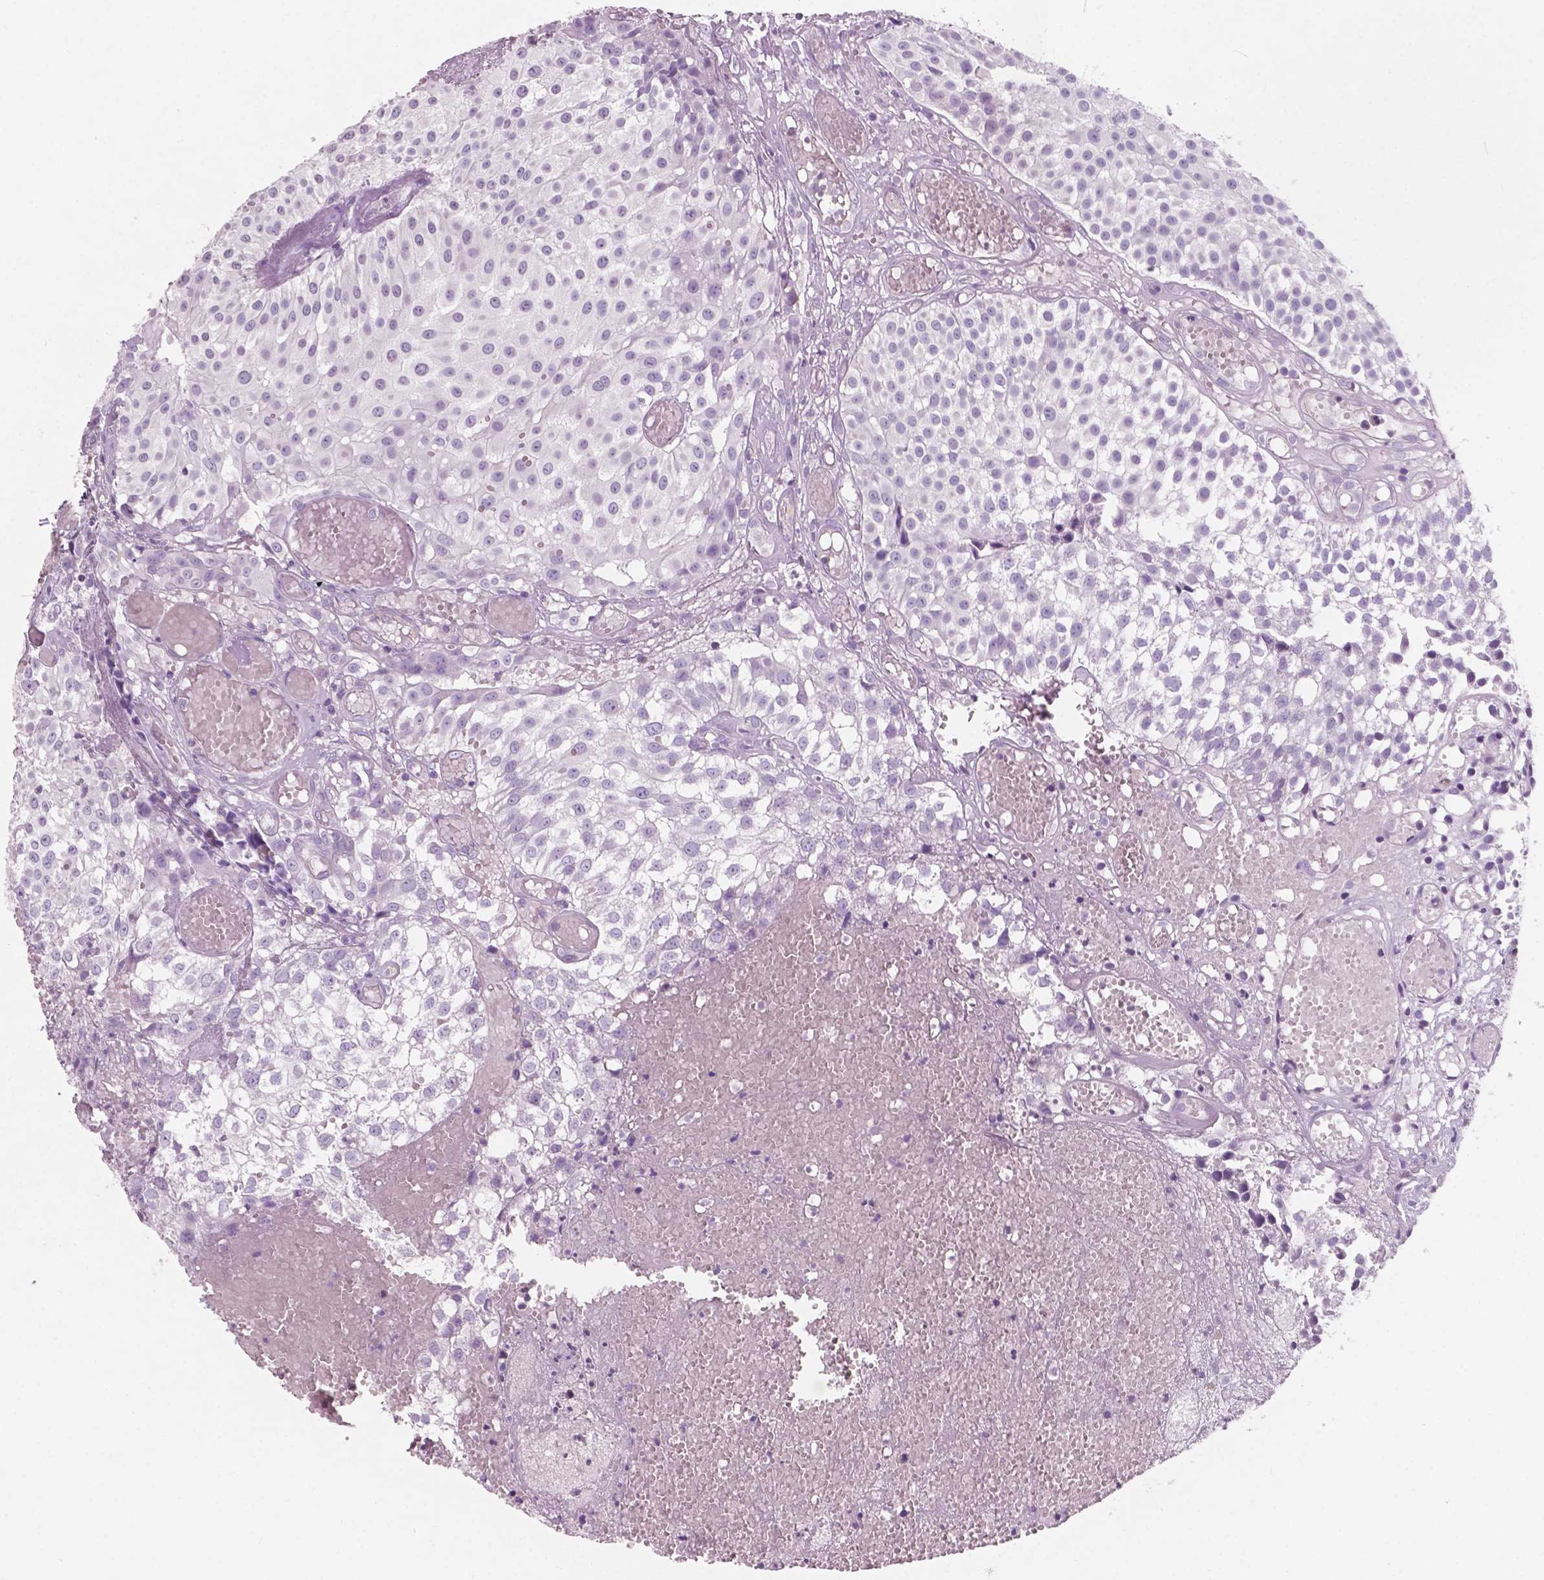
{"staining": {"intensity": "negative", "quantity": "none", "location": "none"}, "tissue": "urothelial cancer", "cell_type": "Tumor cells", "image_type": "cancer", "snomed": [{"axis": "morphology", "description": "Urothelial carcinoma, Low grade"}, {"axis": "topography", "description": "Urinary bladder"}], "caption": "Immunohistochemistry image of neoplastic tissue: urothelial cancer stained with DAB (3,3'-diaminobenzidine) exhibits no significant protein staining in tumor cells. (DAB (3,3'-diaminobenzidine) immunohistochemistry visualized using brightfield microscopy, high magnification).", "gene": "AWAT1", "patient": {"sex": "male", "age": 79}}